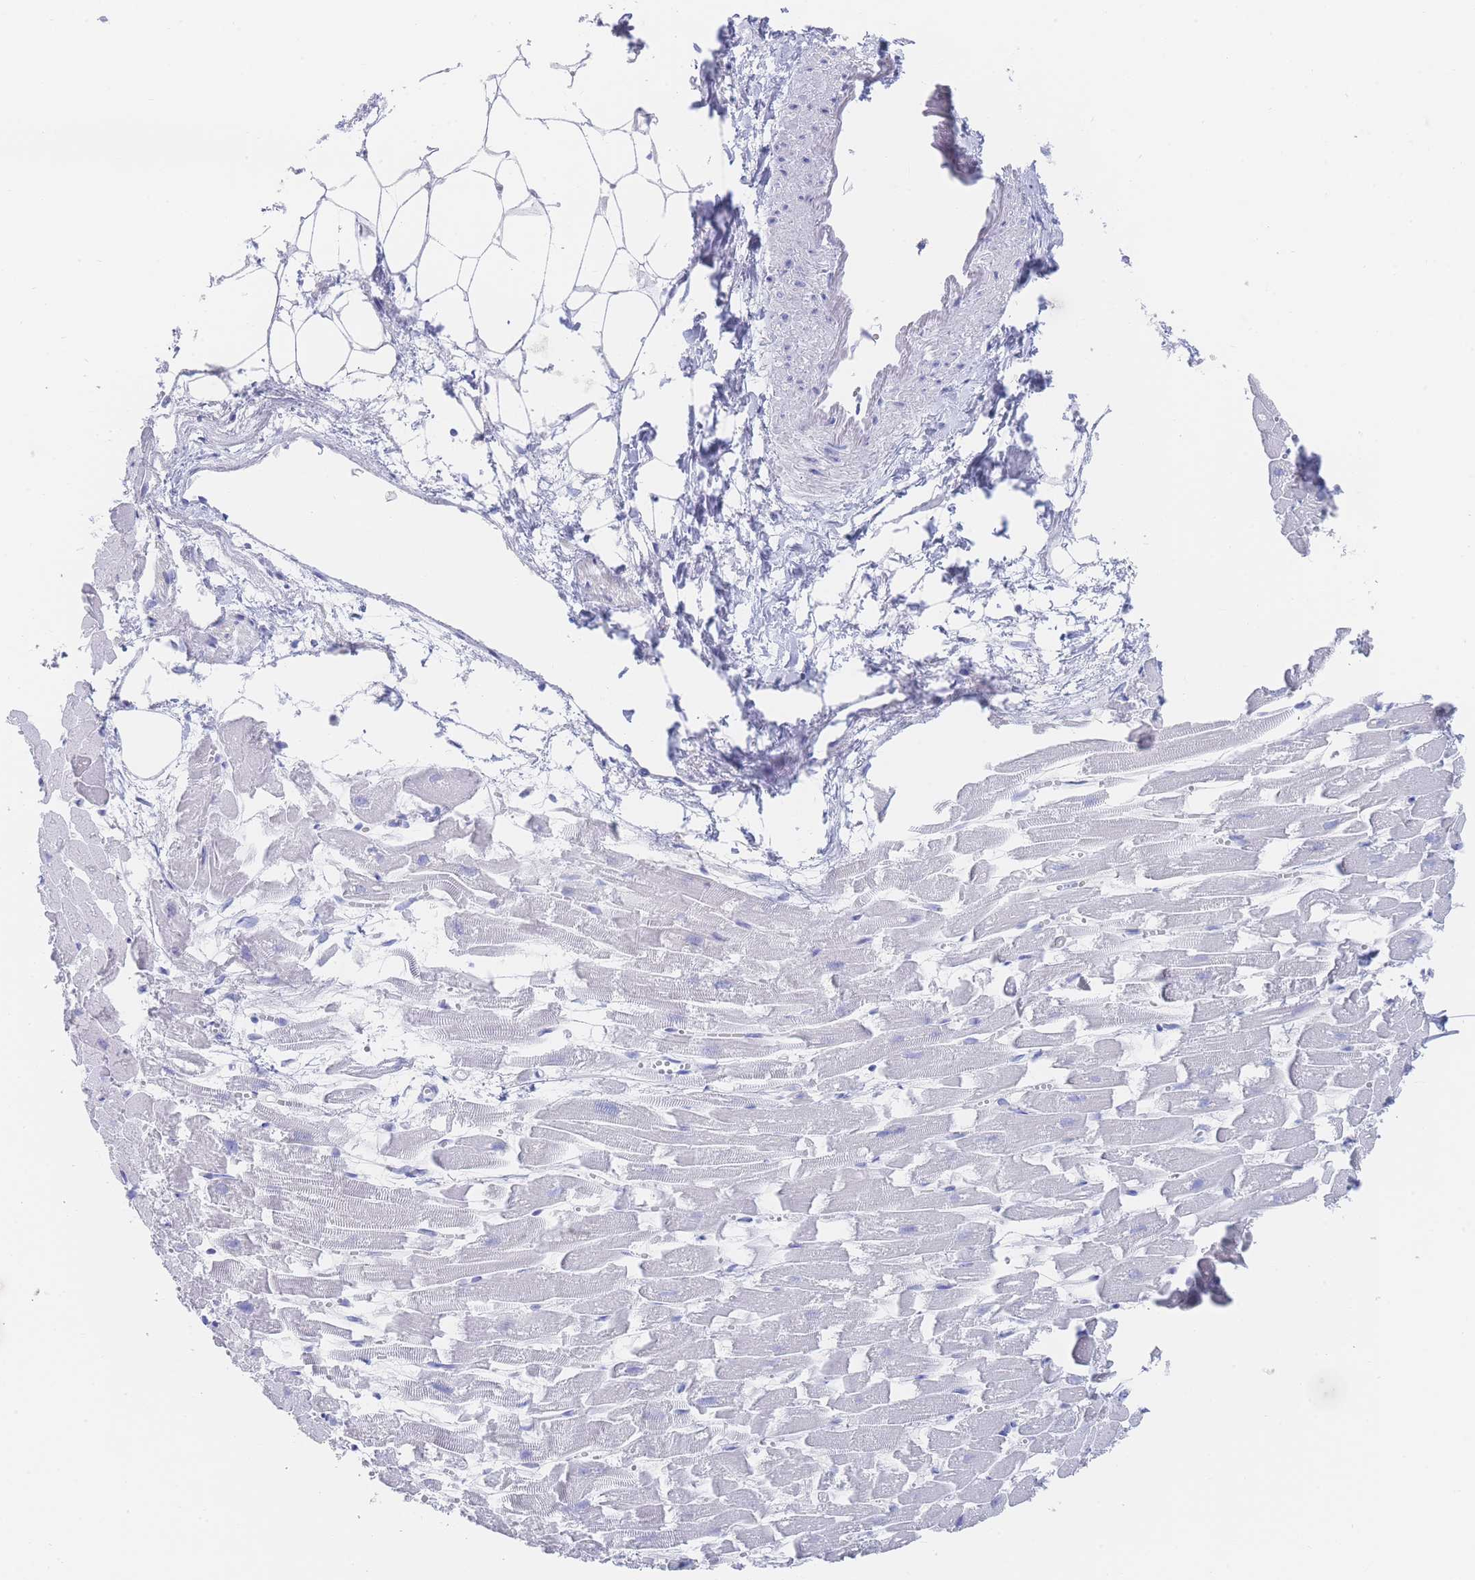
{"staining": {"intensity": "negative", "quantity": "none", "location": "none"}, "tissue": "heart muscle", "cell_type": "Cardiomyocytes", "image_type": "normal", "snomed": [{"axis": "morphology", "description": "Normal tissue, NOS"}, {"axis": "topography", "description": "Heart"}], "caption": "This is an IHC image of normal heart muscle. There is no staining in cardiomyocytes.", "gene": "LRRC37A2", "patient": {"sex": "female", "age": 64}}